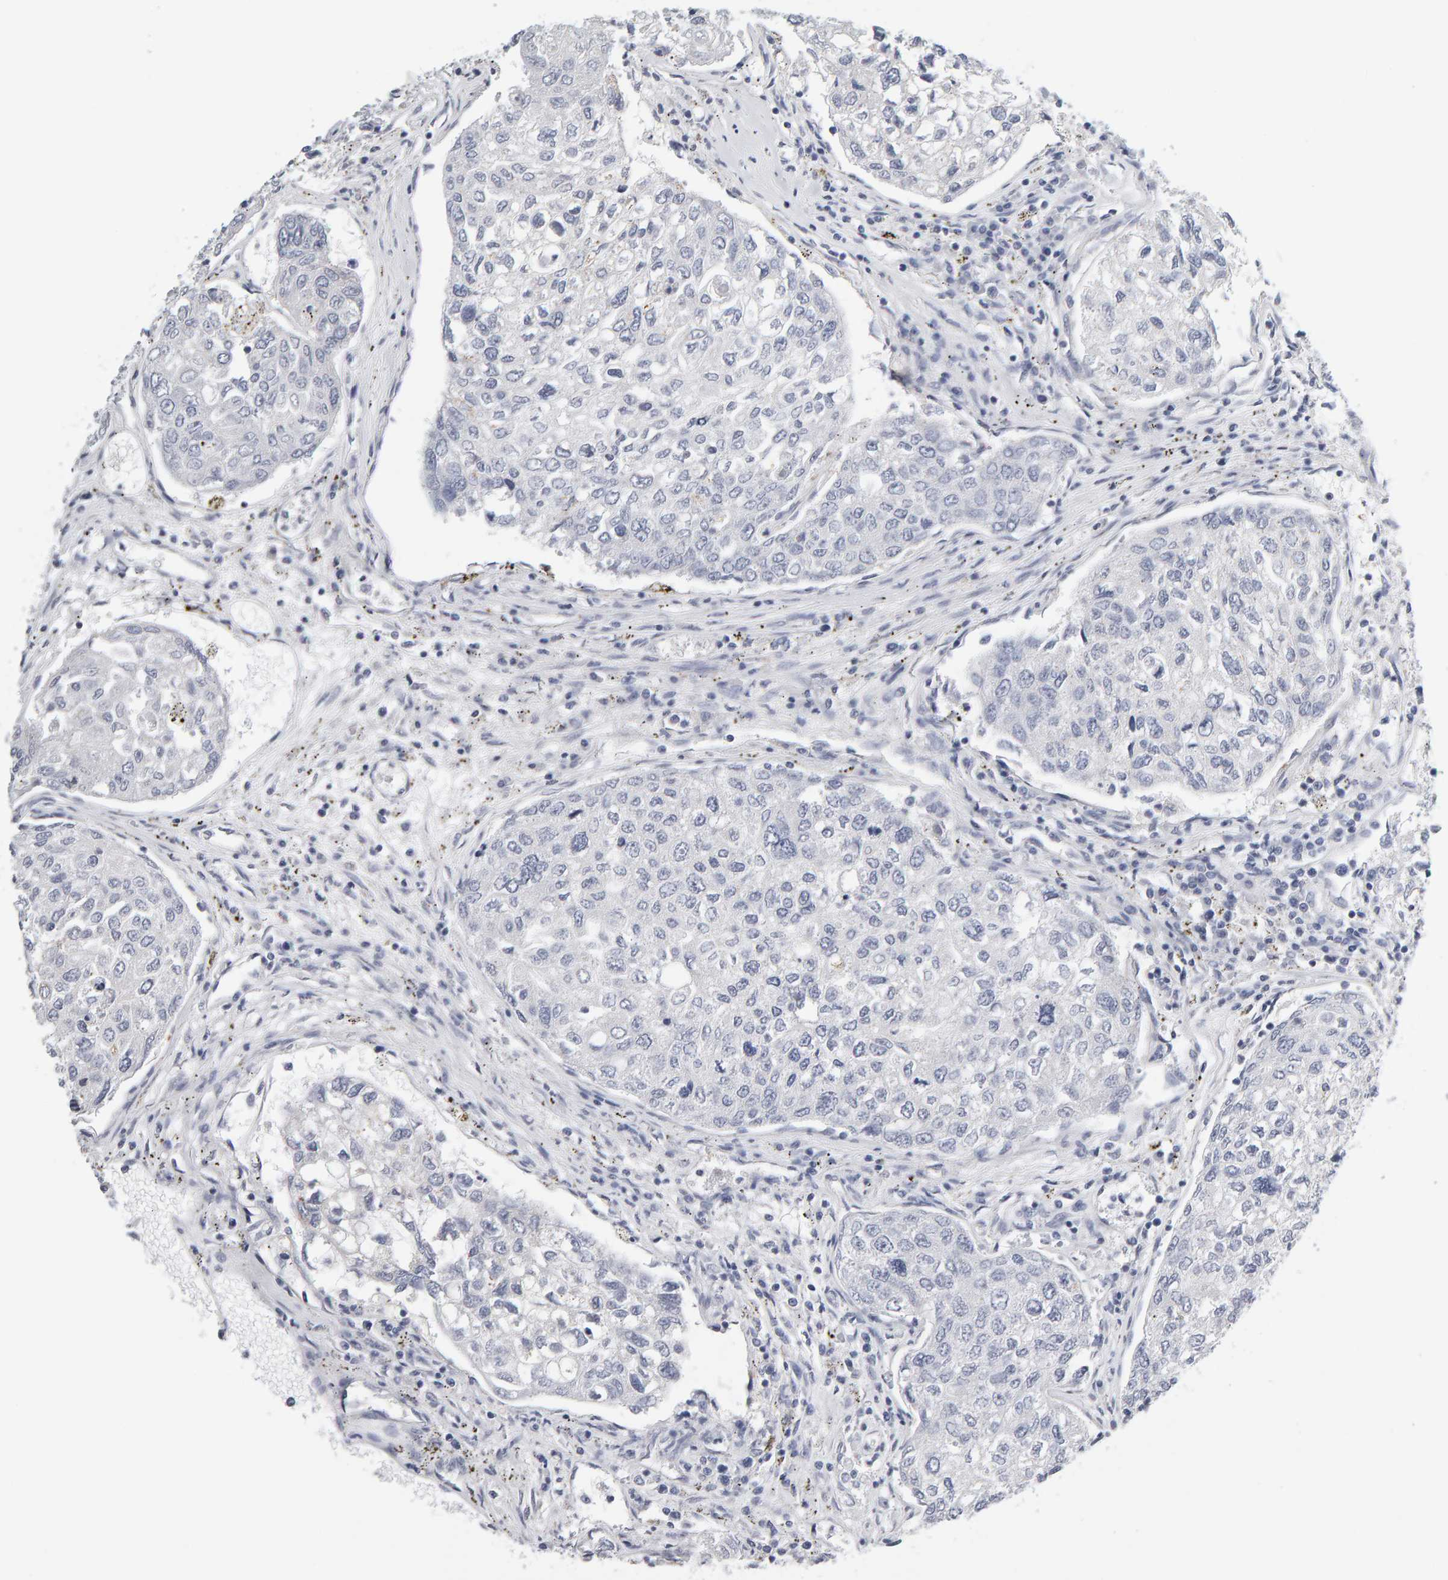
{"staining": {"intensity": "negative", "quantity": "none", "location": "none"}, "tissue": "urothelial cancer", "cell_type": "Tumor cells", "image_type": "cancer", "snomed": [{"axis": "morphology", "description": "Urothelial carcinoma, High grade"}, {"axis": "topography", "description": "Lymph node"}, {"axis": "topography", "description": "Urinary bladder"}], "caption": "High magnification brightfield microscopy of urothelial carcinoma (high-grade) stained with DAB (brown) and counterstained with hematoxylin (blue): tumor cells show no significant staining.", "gene": "CTH", "patient": {"sex": "male", "age": 51}}